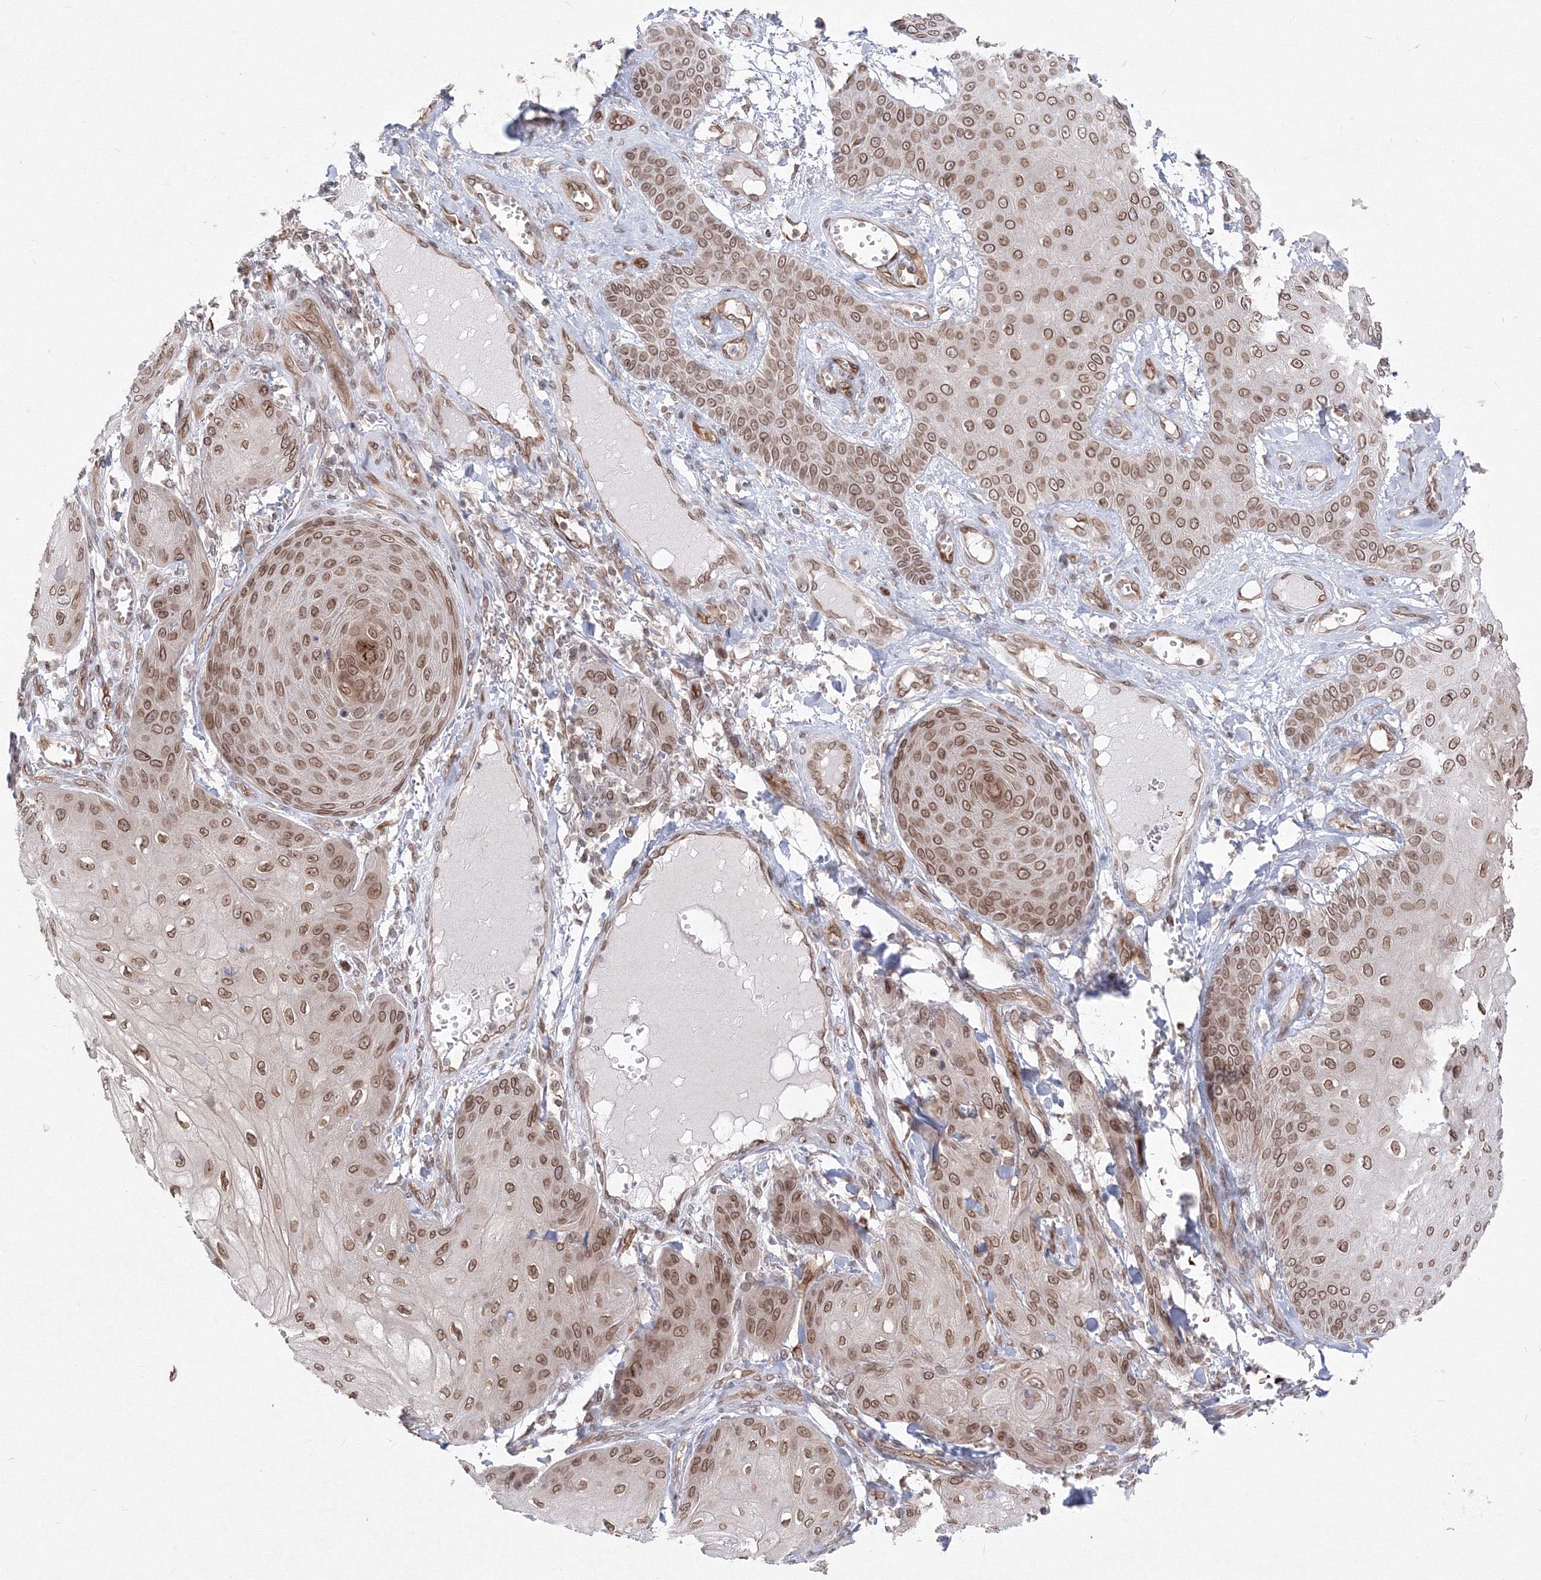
{"staining": {"intensity": "moderate", "quantity": ">75%", "location": "cytoplasmic/membranous,nuclear"}, "tissue": "skin cancer", "cell_type": "Tumor cells", "image_type": "cancer", "snomed": [{"axis": "morphology", "description": "Squamous cell carcinoma, NOS"}, {"axis": "topography", "description": "Skin"}], "caption": "An immunohistochemistry (IHC) image of tumor tissue is shown. Protein staining in brown highlights moderate cytoplasmic/membranous and nuclear positivity in skin cancer within tumor cells.", "gene": "DNAJB2", "patient": {"sex": "male", "age": 74}}